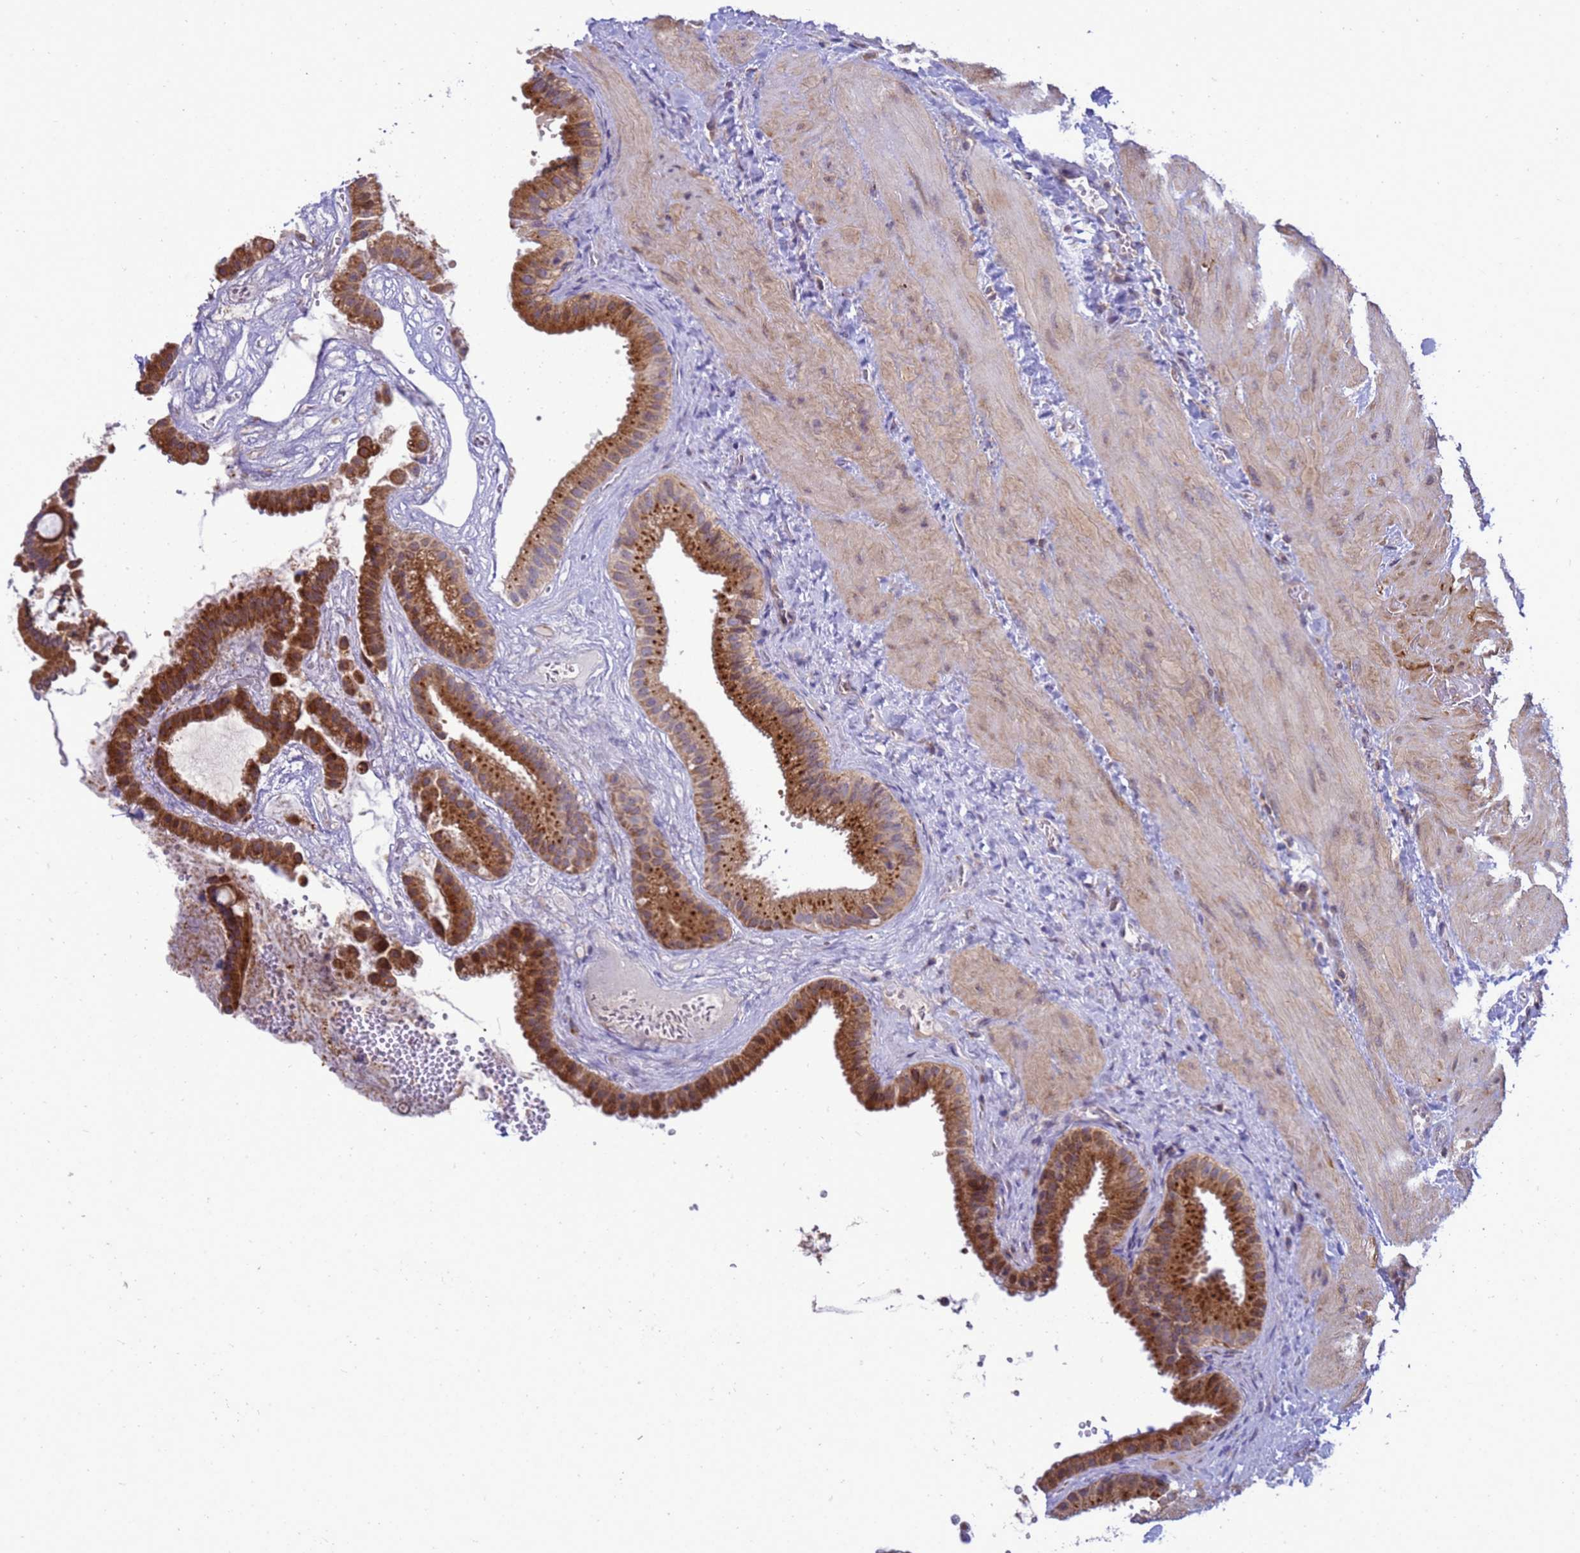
{"staining": {"intensity": "strong", "quantity": ">75%", "location": "cytoplasmic/membranous"}, "tissue": "gallbladder", "cell_type": "Glandular cells", "image_type": "normal", "snomed": [{"axis": "morphology", "description": "Normal tissue, NOS"}, {"axis": "topography", "description": "Gallbladder"}], "caption": "Brown immunohistochemical staining in unremarkable human gallbladder exhibits strong cytoplasmic/membranous positivity in about >75% of glandular cells.", "gene": "C12orf43", "patient": {"sex": "male", "age": 55}}